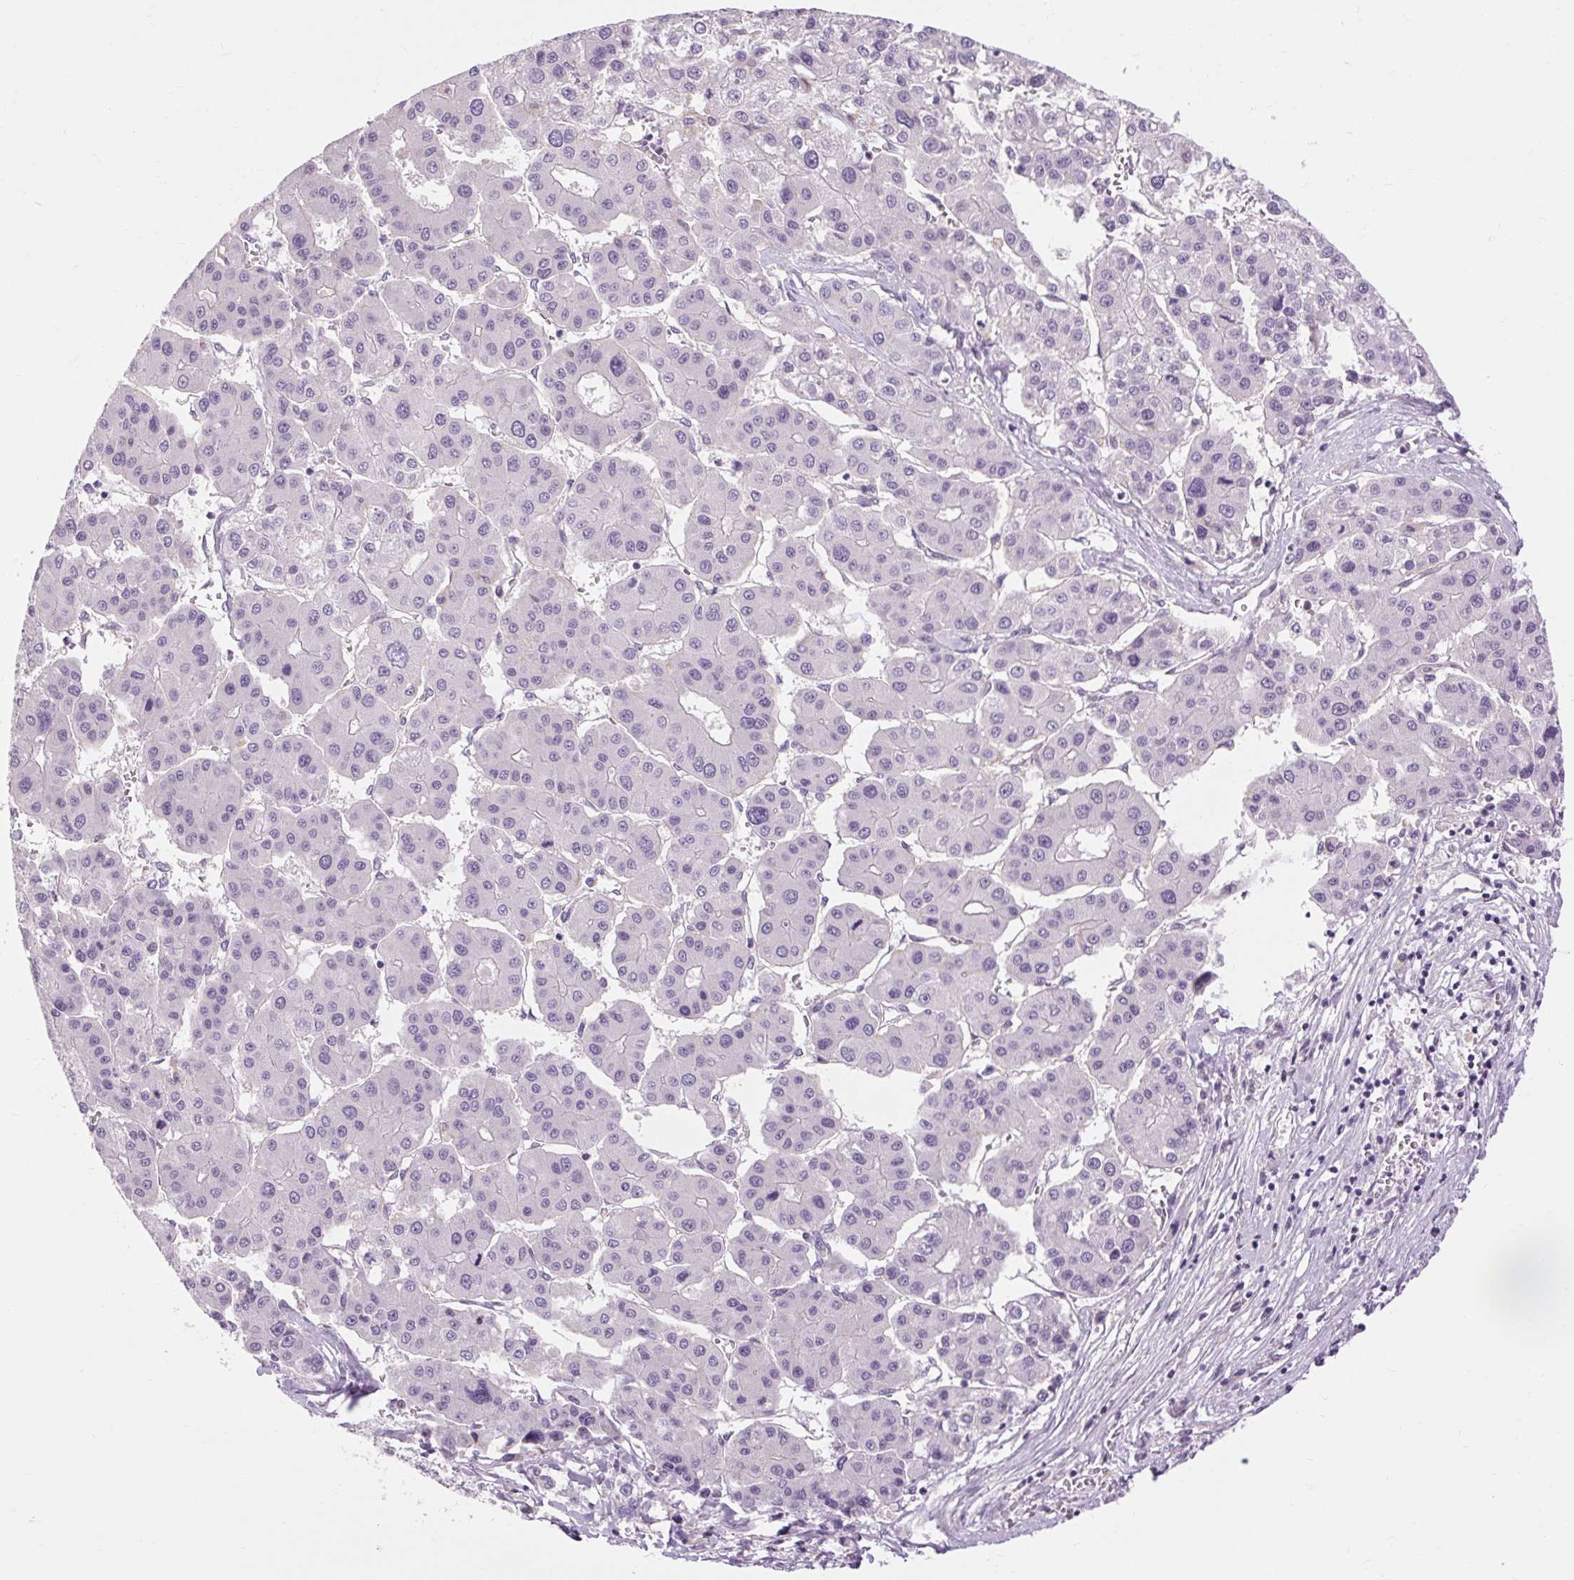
{"staining": {"intensity": "negative", "quantity": "none", "location": "none"}, "tissue": "liver cancer", "cell_type": "Tumor cells", "image_type": "cancer", "snomed": [{"axis": "morphology", "description": "Carcinoma, Hepatocellular, NOS"}, {"axis": "topography", "description": "Liver"}], "caption": "The histopathology image shows no staining of tumor cells in hepatocellular carcinoma (liver).", "gene": "TM6SF1", "patient": {"sex": "male", "age": 73}}